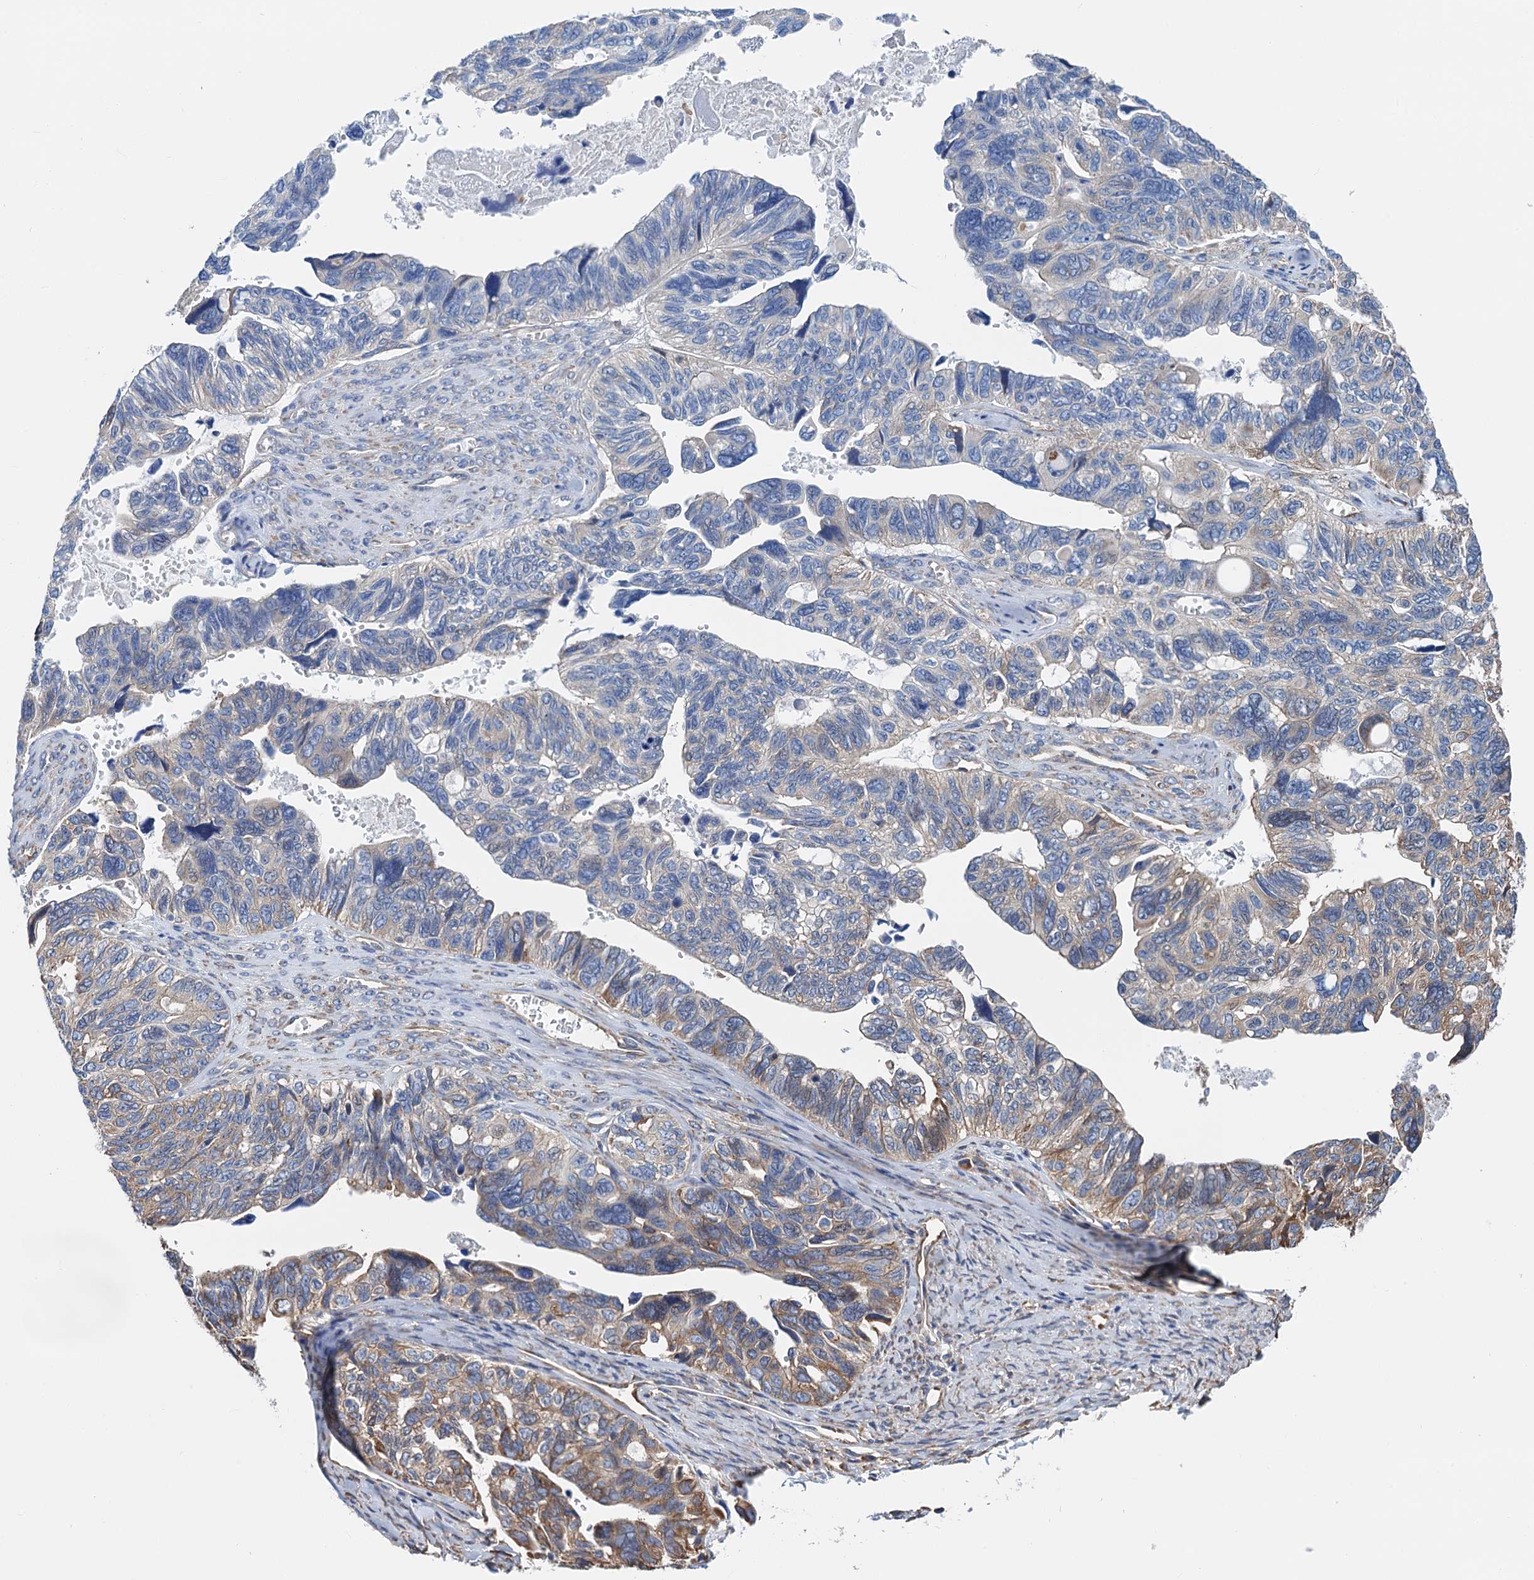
{"staining": {"intensity": "moderate", "quantity": "<25%", "location": "cytoplasmic/membranous"}, "tissue": "ovarian cancer", "cell_type": "Tumor cells", "image_type": "cancer", "snomed": [{"axis": "morphology", "description": "Cystadenocarcinoma, serous, NOS"}, {"axis": "topography", "description": "Ovary"}], "caption": "IHC (DAB (3,3'-diaminobenzidine)) staining of ovarian serous cystadenocarcinoma reveals moderate cytoplasmic/membranous protein staining in about <25% of tumor cells.", "gene": "SLC12A7", "patient": {"sex": "female", "age": 79}}